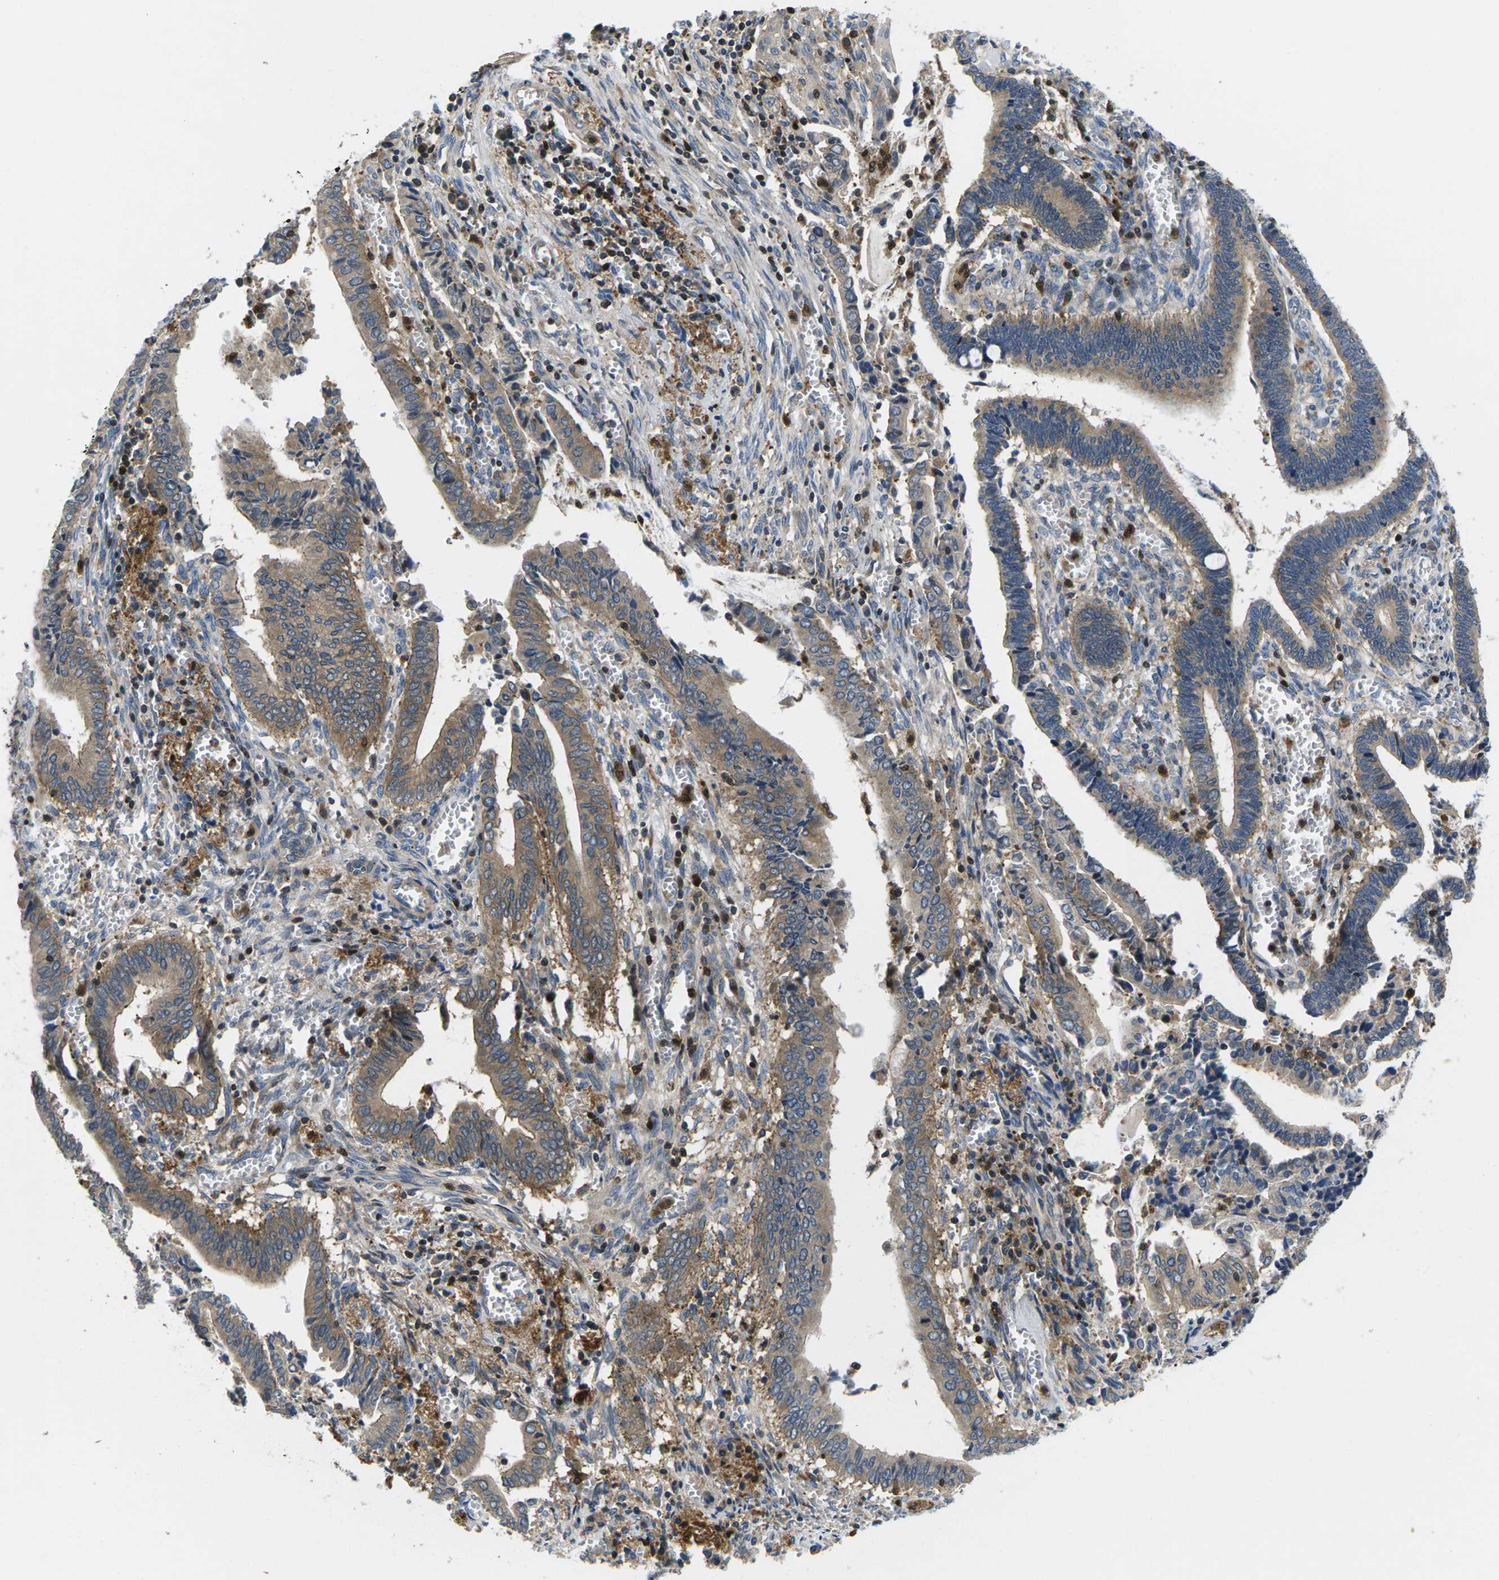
{"staining": {"intensity": "moderate", "quantity": ">75%", "location": "cytoplasmic/membranous"}, "tissue": "cervical cancer", "cell_type": "Tumor cells", "image_type": "cancer", "snomed": [{"axis": "morphology", "description": "Adenocarcinoma, NOS"}, {"axis": "topography", "description": "Cervix"}], "caption": "Tumor cells show moderate cytoplasmic/membranous positivity in approximately >75% of cells in cervical adenocarcinoma.", "gene": "PLCE1", "patient": {"sex": "female", "age": 44}}